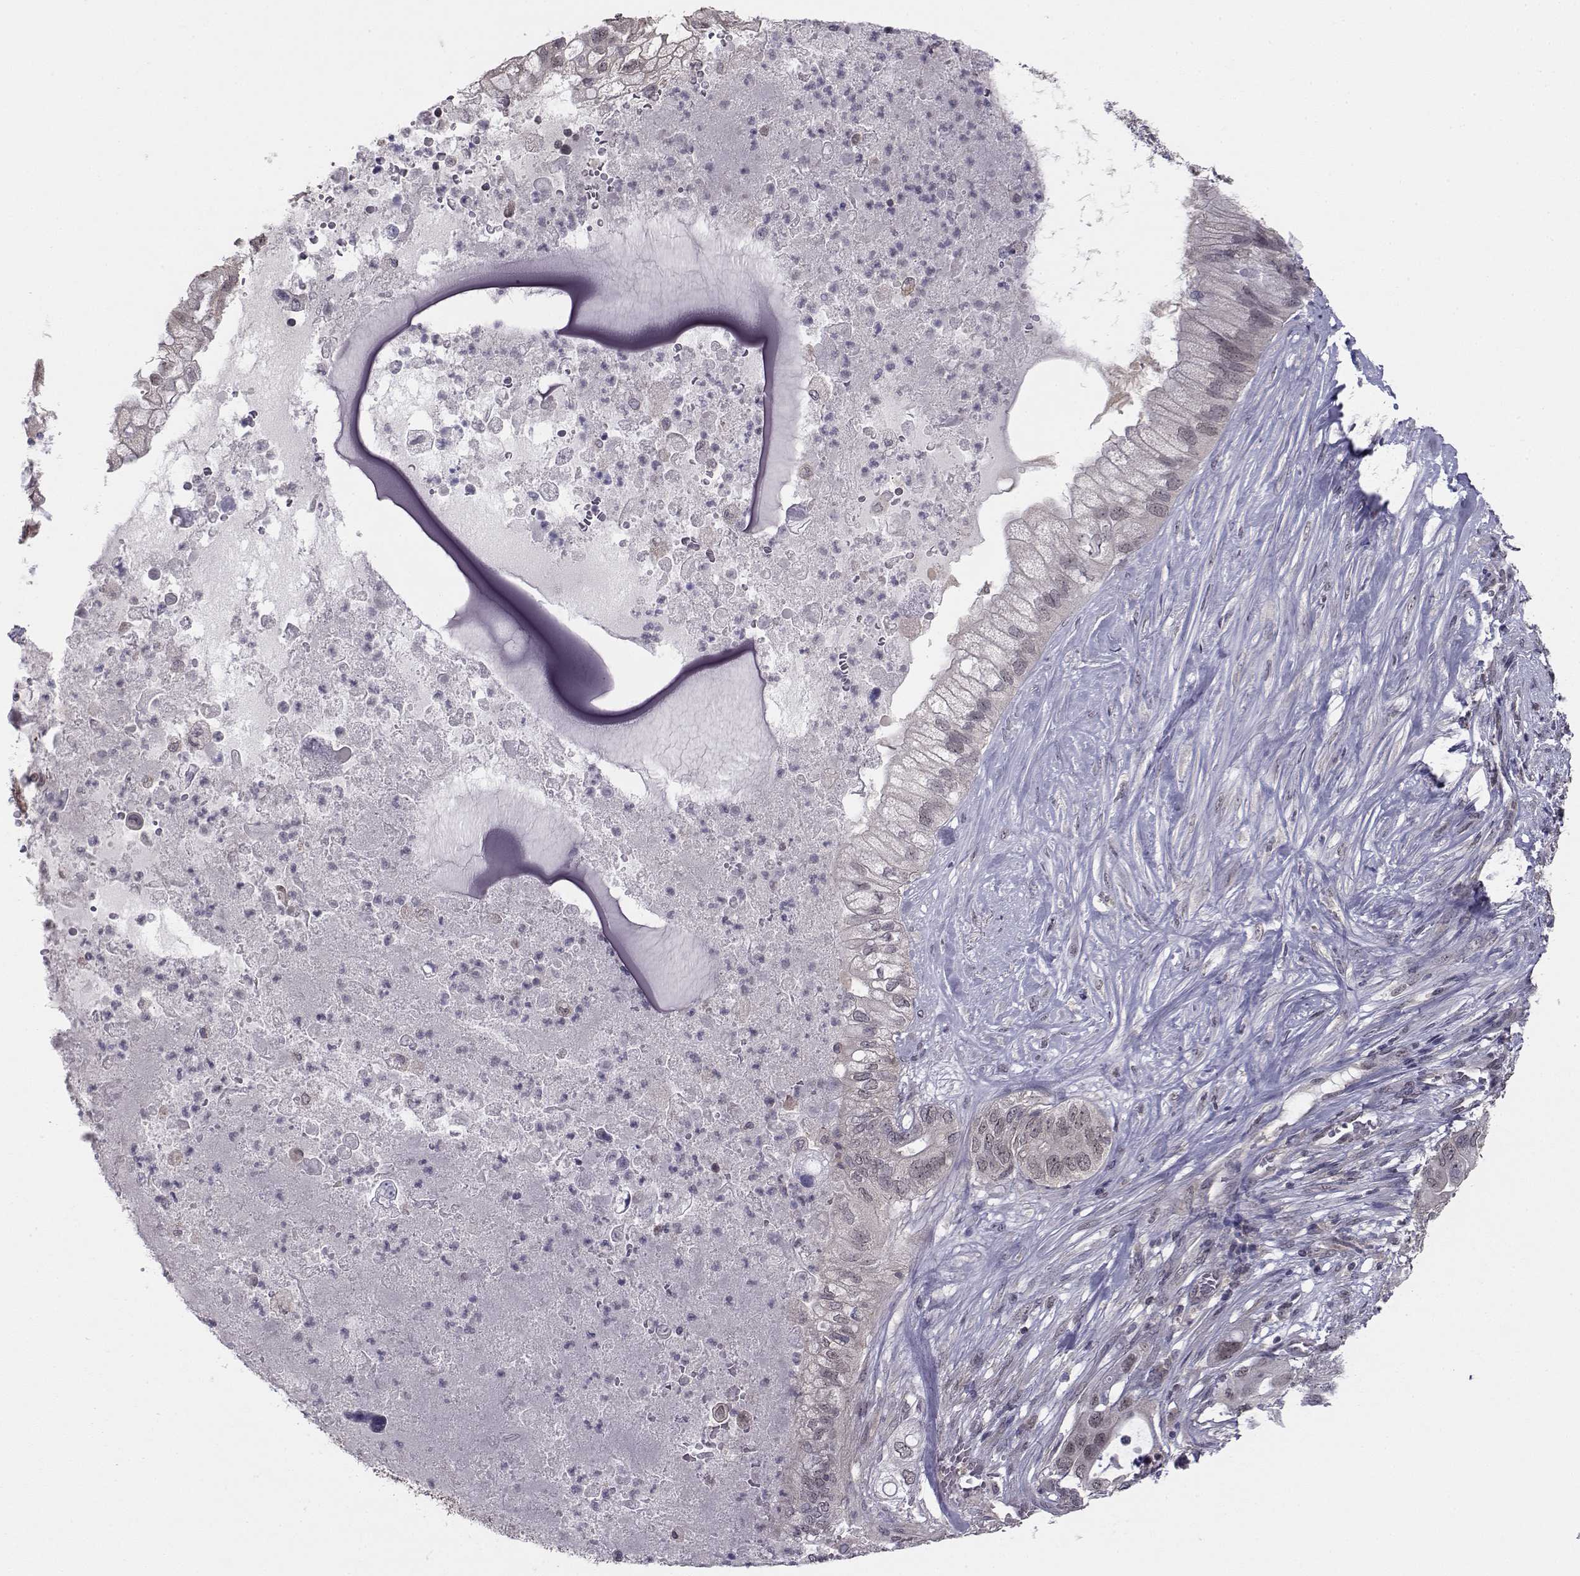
{"staining": {"intensity": "negative", "quantity": "none", "location": "none"}, "tissue": "pancreatic cancer", "cell_type": "Tumor cells", "image_type": "cancer", "snomed": [{"axis": "morphology", "description": "Adenocarcinoma, NOS"}, {"axis": "topography", "description": "Pancreas"}], "caption": "This is an immunohistochemistry image of human pancreatic adenocarcinoma. There is no positivity in tumor cells.", "gene": "KIF13B", "patient": {"sex": "female", "age": 72}}